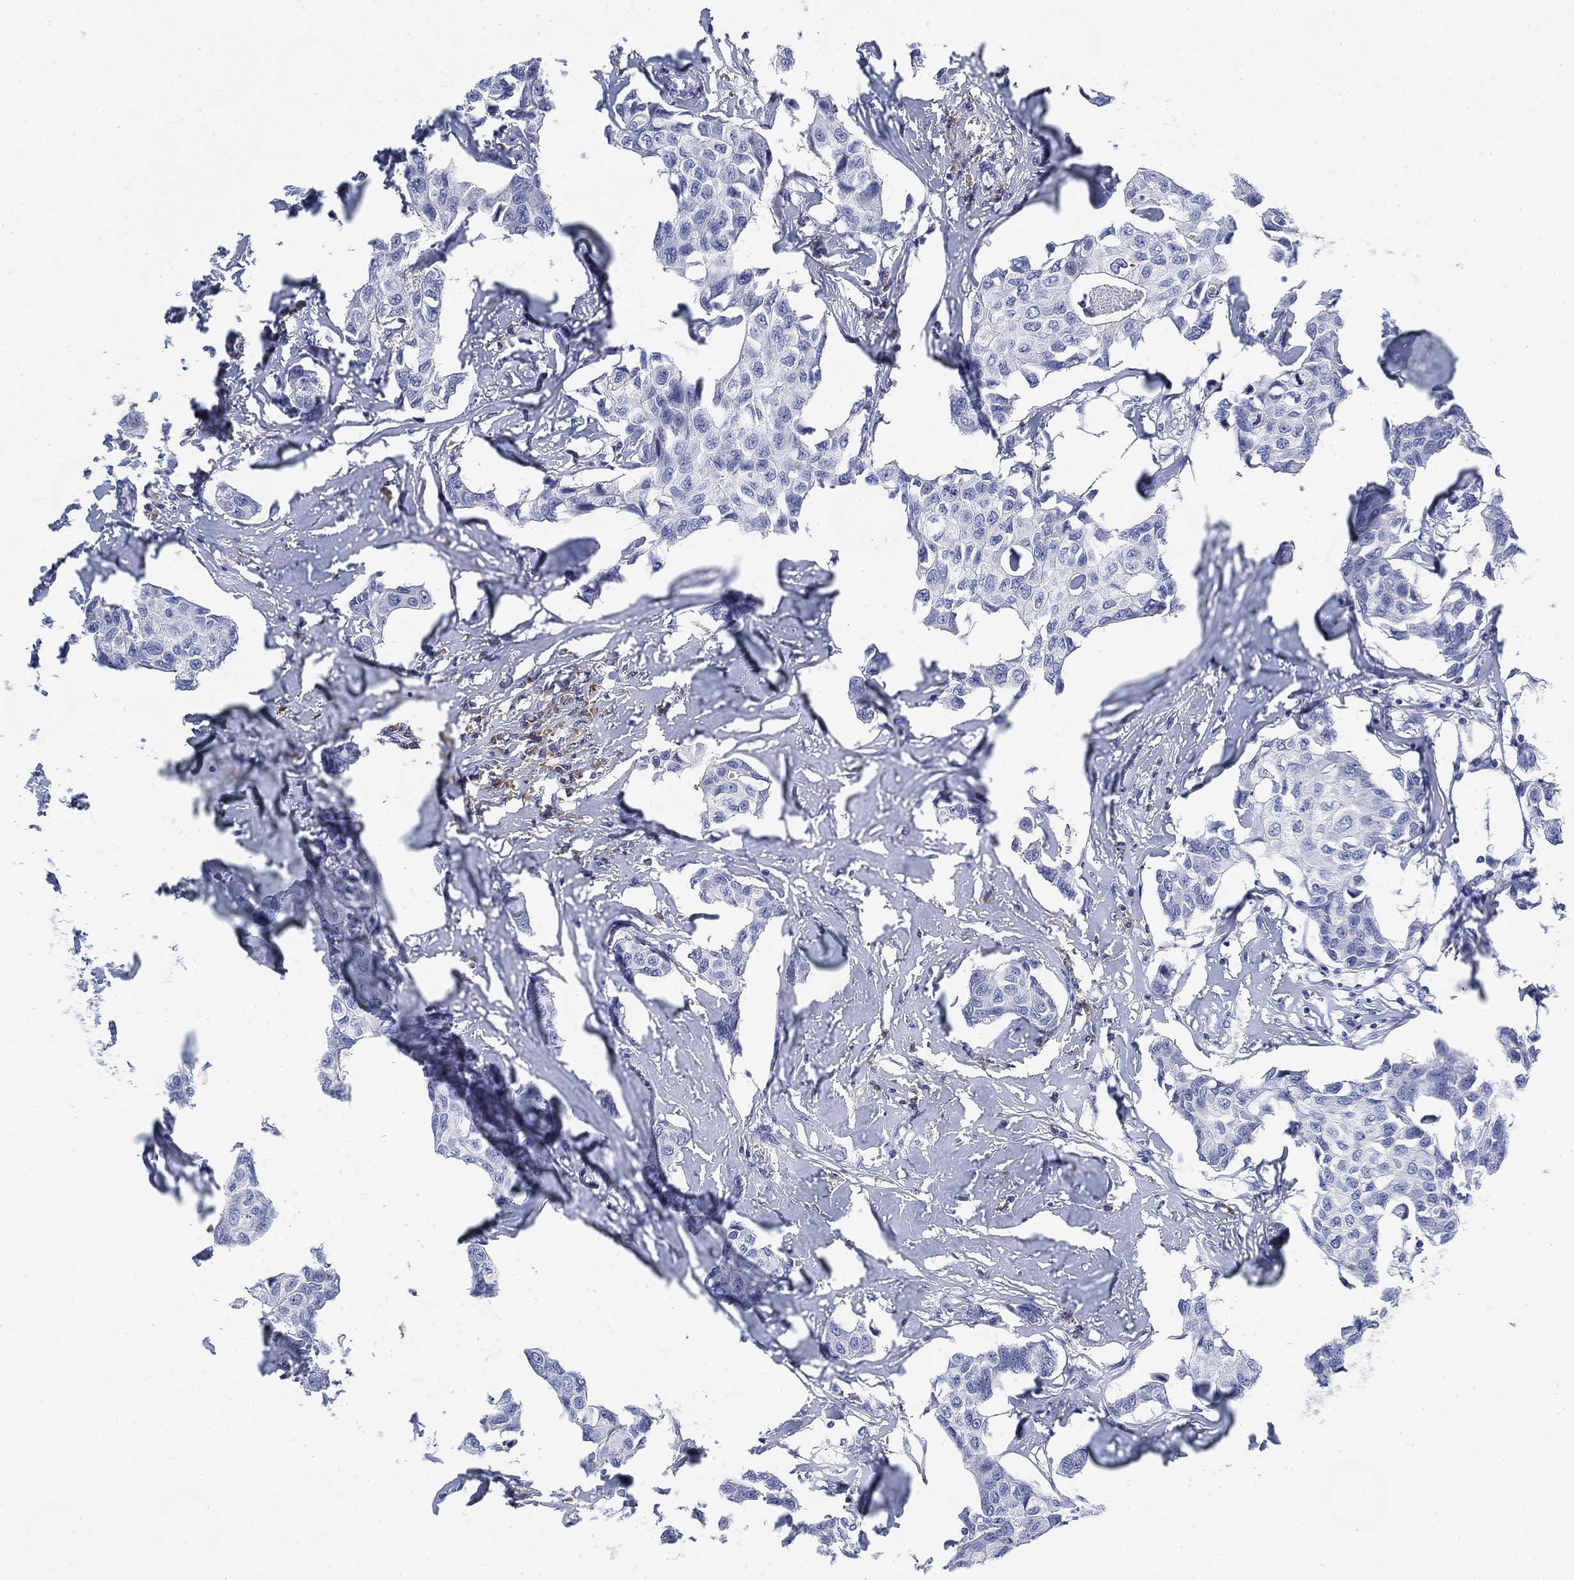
{"staining": {"intensity": "negative", "quantity": "none", "location": "none"}, "tissue": "breast cancer", "cell_type": "Tumor cells", "image_type": "cancer", "snomed": [{"axis": "morphology", "description": "Duct carcinoma"}, {"axis": "topography", "description": "Breast"}], "caption": "High magnification brightfield microscopy of intraductal carcinoma (breast) stained with DAB (3,3'-diaminobenzidine) (brown) and counterstained with hematoxylin (blue): tumor cells show no significant positivity.", "gene": "FYB1", "patient": {"sex": "female", "age": 80}}